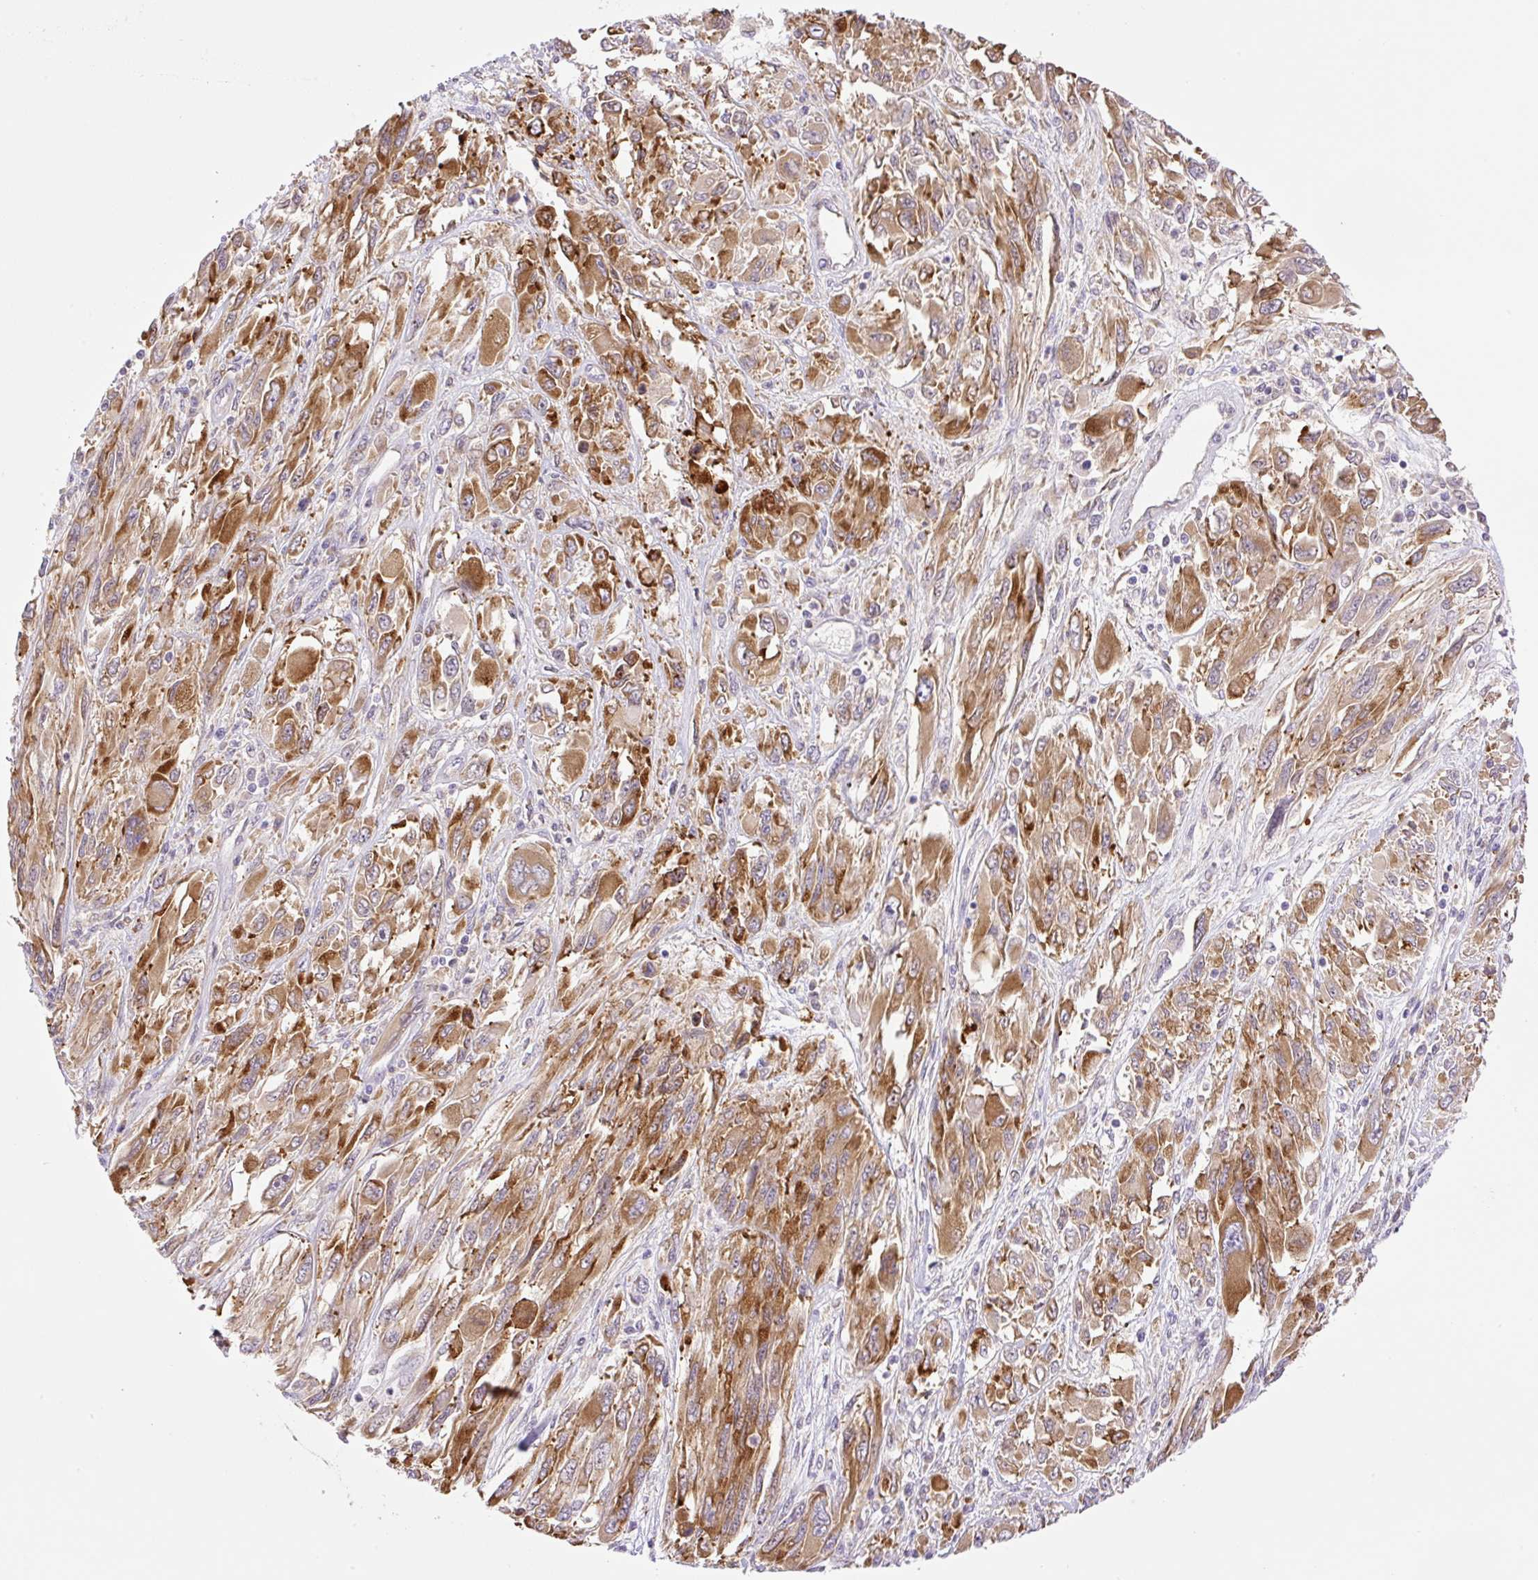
{"staining": {"intensity": "moderate", "quantity": ">75%", "location": "cytoplasmic/membranous"}, "tissue": "melanoma", "cell_type": "Tumor cells", "image_type": "cancer", "snomed": [{"axis": "morphology", "description": "Malignant melanoma, NOS"}, {"axis": "topography", "description": "Skin"}], "caption": "An immunohistochemistry (IHC) histopathology image of neoplastic tissue is shown. Protein staining in brown highlights moderate cytoplasmic/membranous positivity in malignant melanoma within tumor cells. (DAB (3,3'-diaminobenzidine) IHC, brown staining for protein, blue staining for nuclei).", "gene": "POFUT1", "patient": {"sex": "female", "age": 91}}